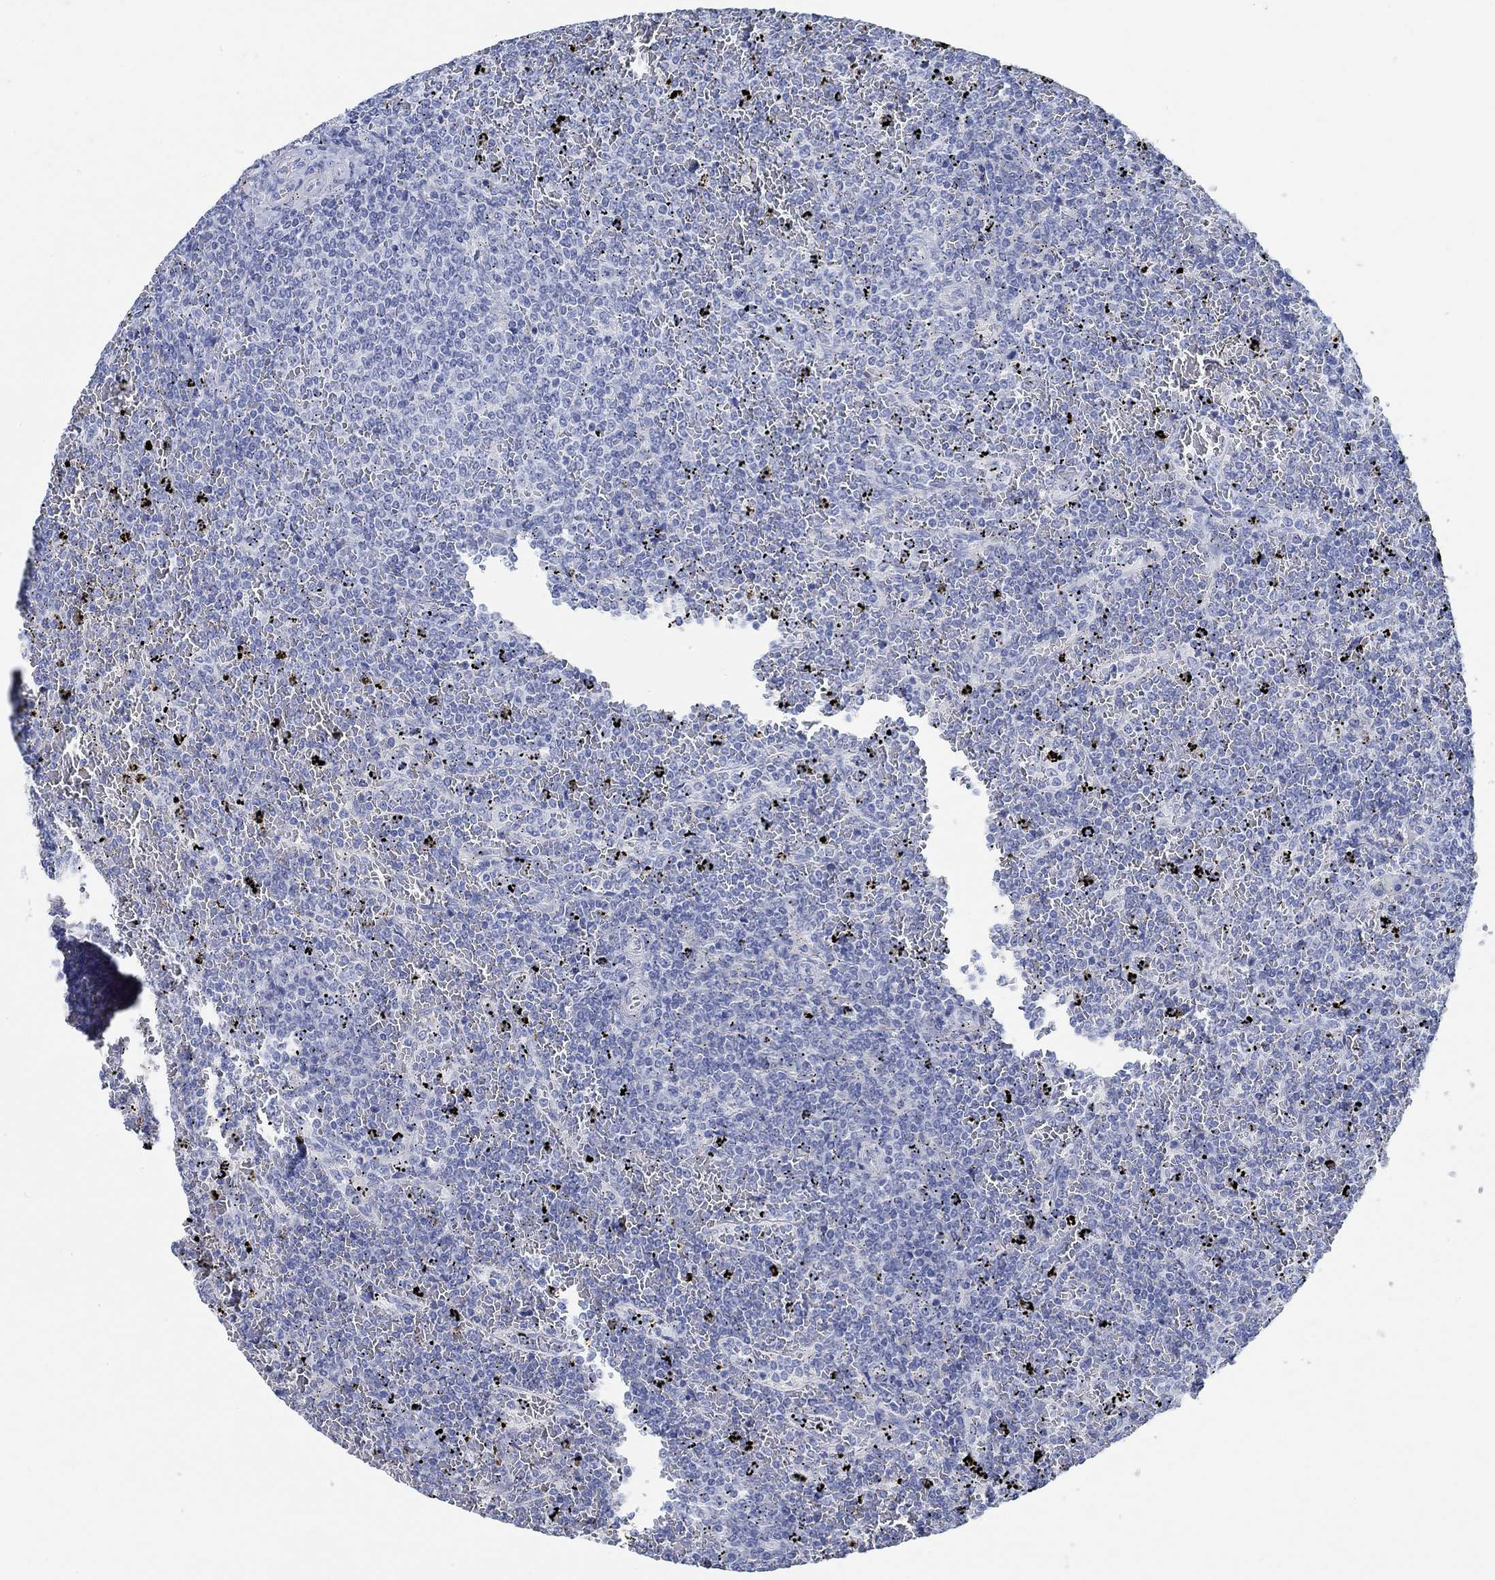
{"staining": {"intensity": "negative", "quantity": "none", "location": "none"}, "tissue": "lymphoma", "cell_type": "Tumor cells", "image_type": "cancer", "snomed": [{"axis": "morphology", "description": "Malignant lymphoma, non-Hodgkin's type, Low grade"}, {"axis": "topography", "description": "Spleen"}], "caption": "Histopathology image shows no protein staining in tumor cells of lymphoma tissue.", "gene": "RBM20", "patient": {"sex": "female", "age": 77}}